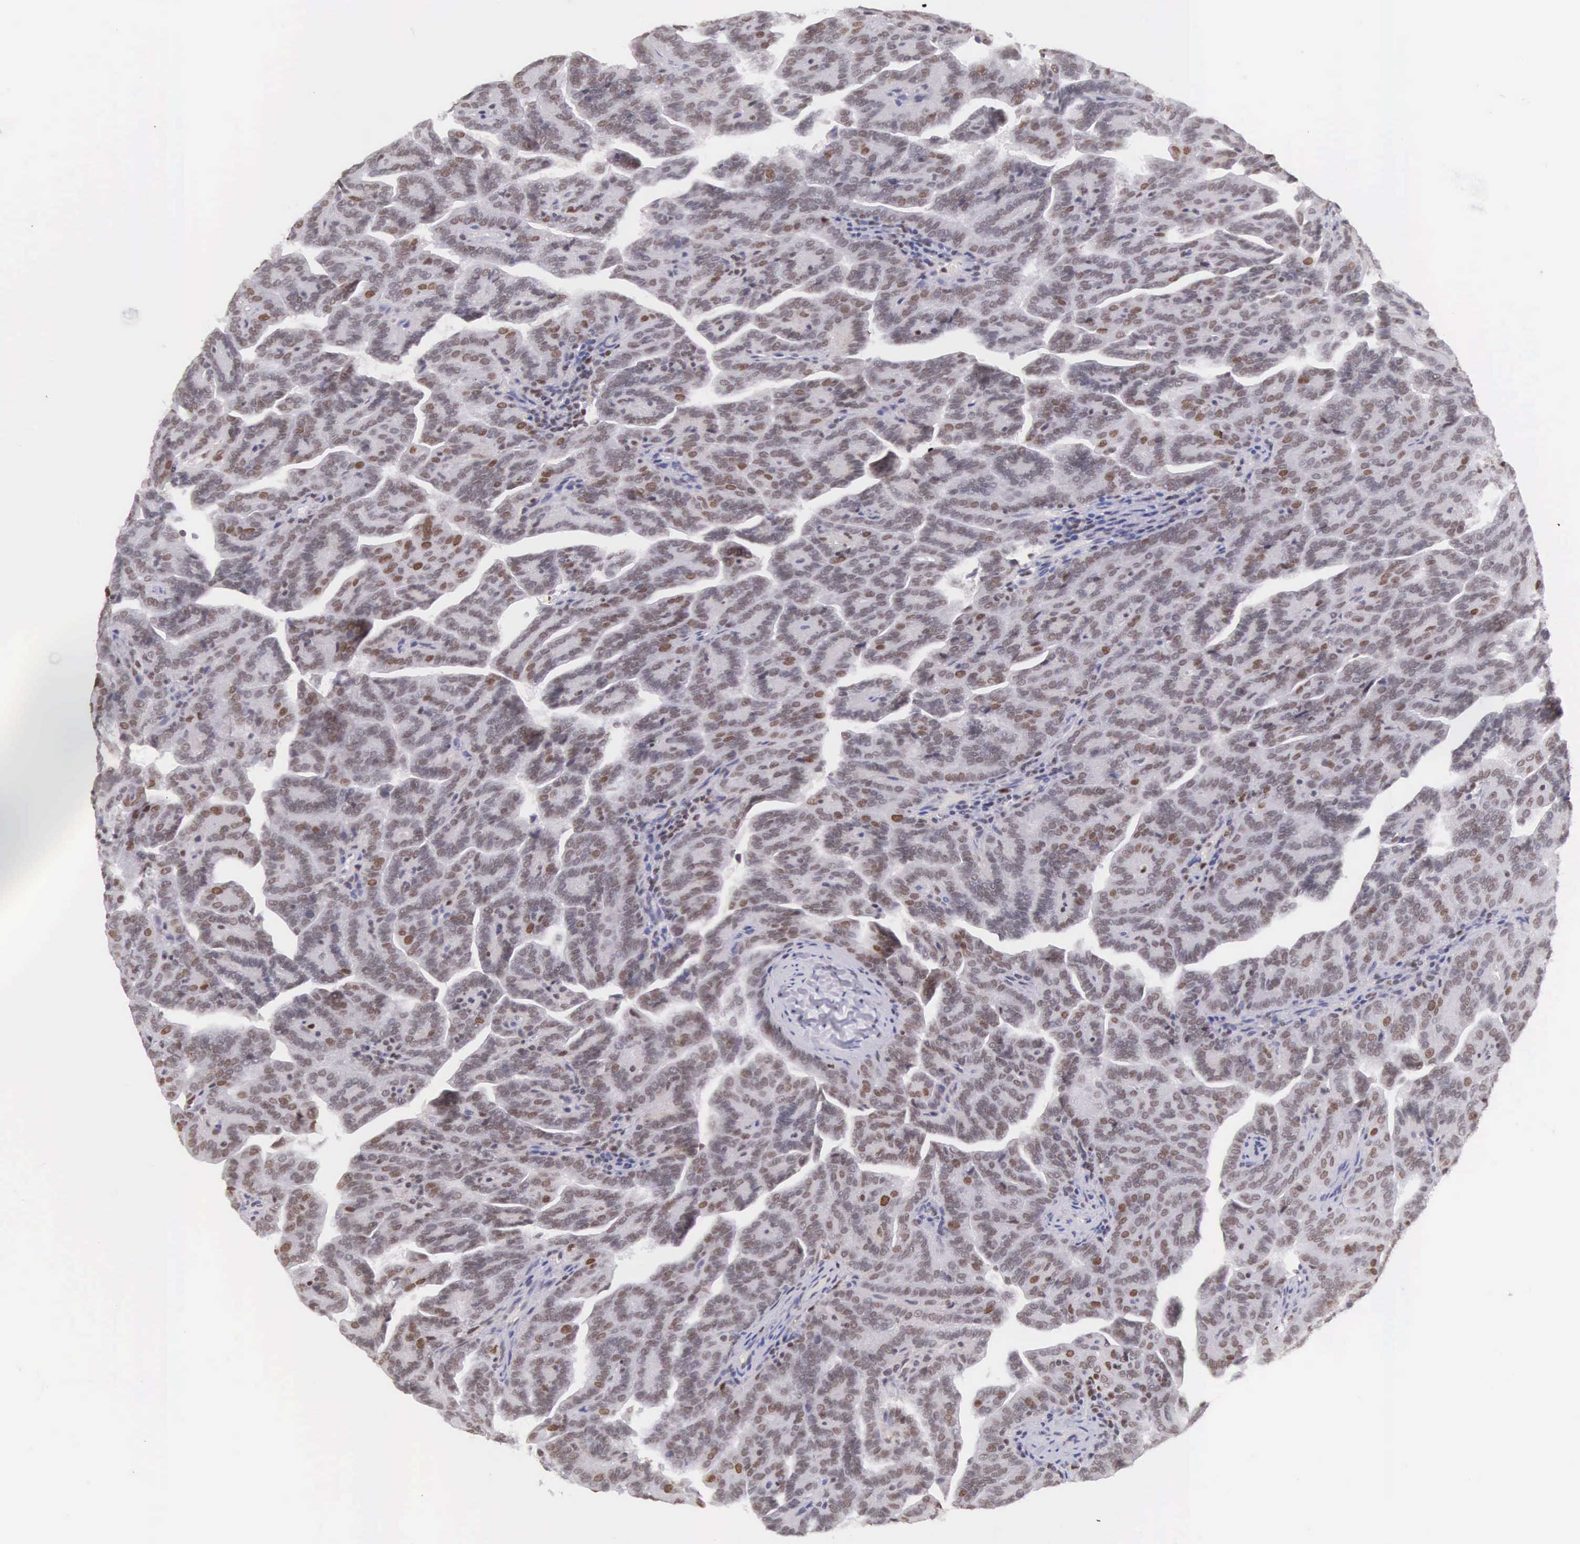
{"staining": {"intensity": "weak", "quantity": "25%-75%", "location": "nuclear"}, "tissue": "renal cancer", "cell_type": "Tumor cells", "image_type": "cancer", "snomed": [{"axis": "morphology", "description": "Adenocarcinoma, NOS"}, {"axis": "topography", "description": "Kidney"}], "caption": "Immunohistochemistry micrograph of human renal cancer stained for a protein (brown), which shows low levels of weak nuclear expression in approximately 25%-75% of tumor cells.", "gene": "VRK1", "patient": {"sex": "male", "age": 61}}